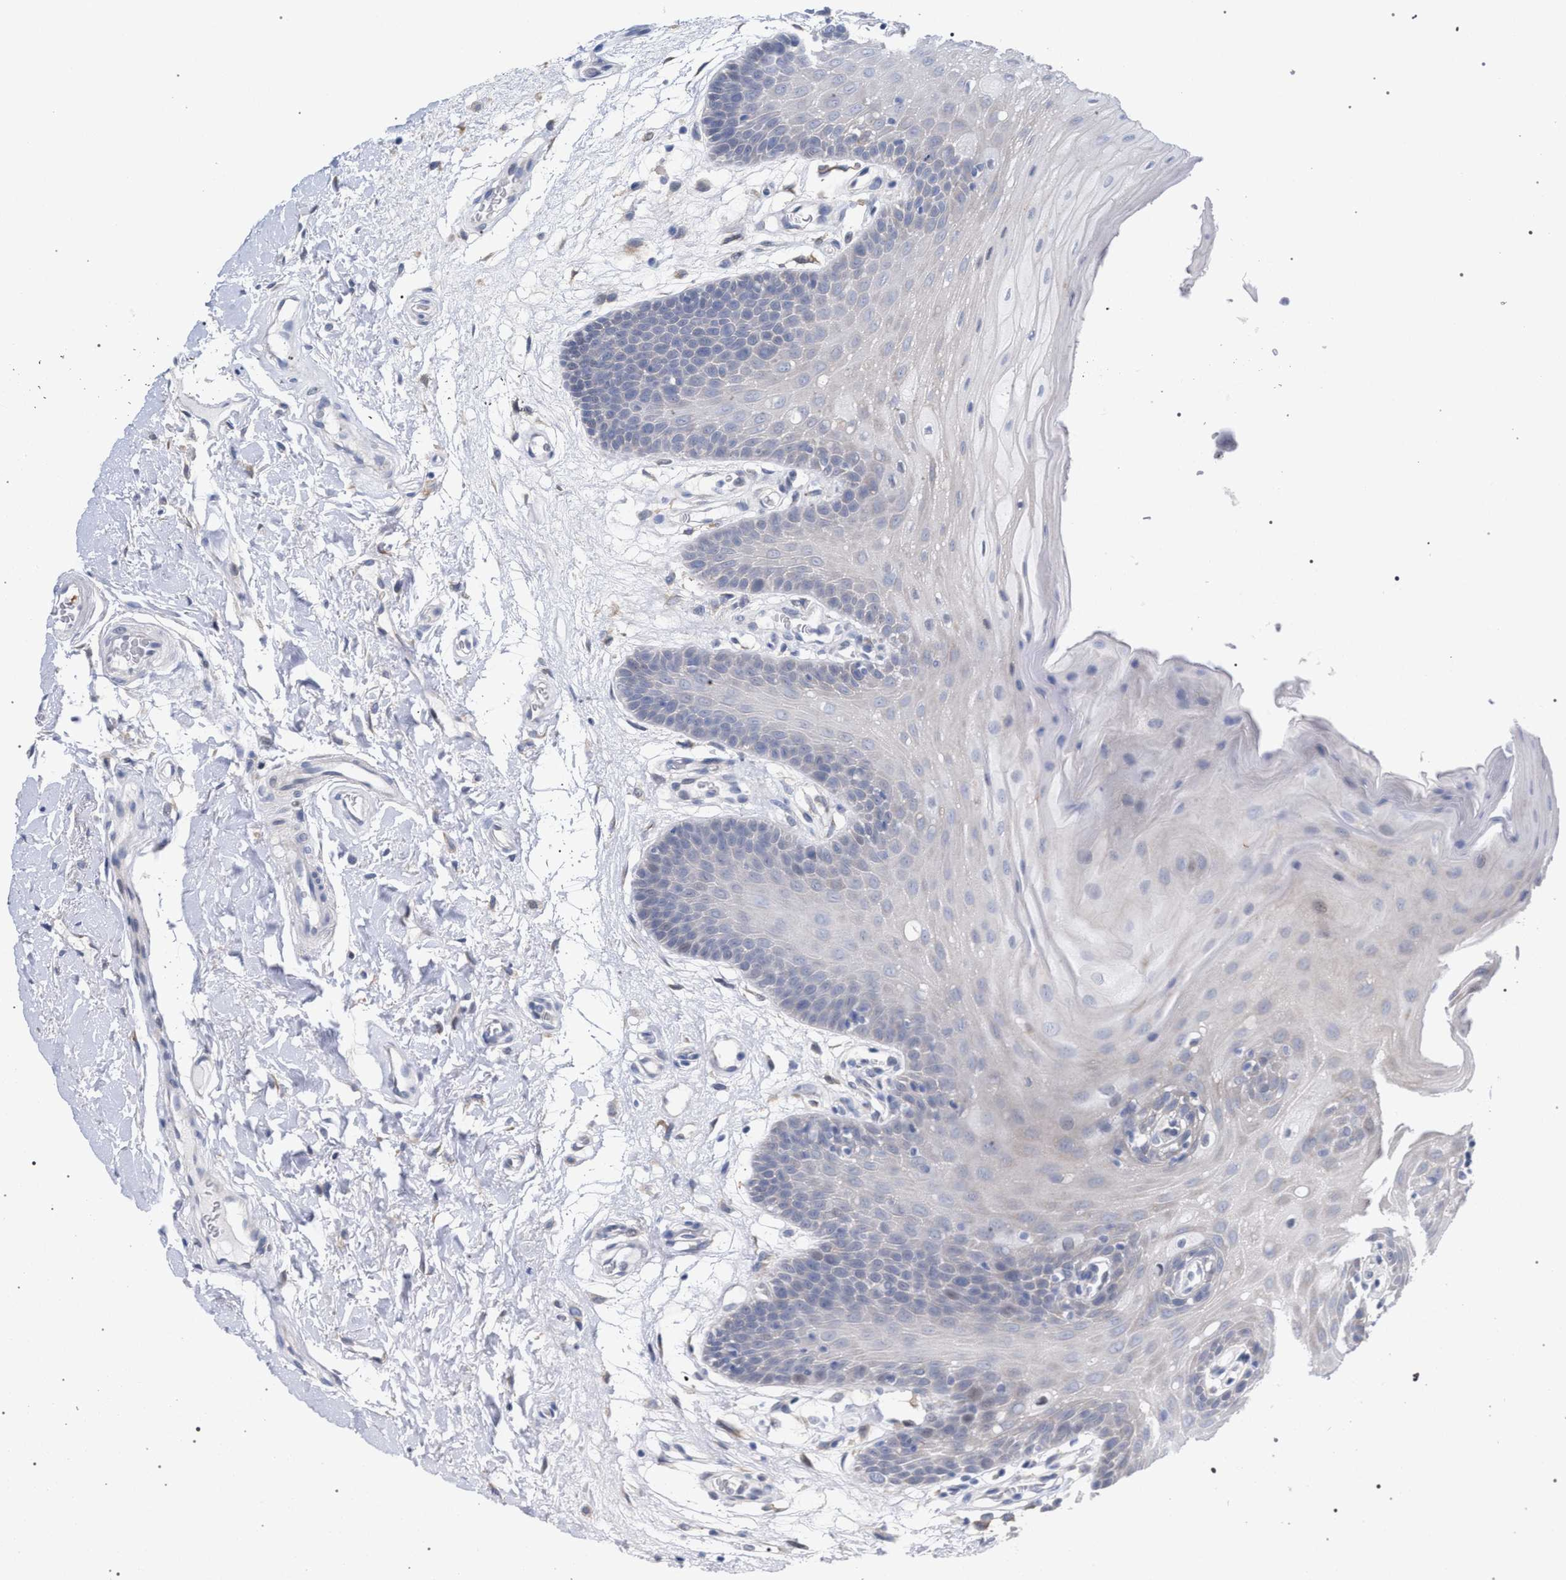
{"staining": {"intensity": "negative", "quantity": "none", "location": "none"}, "tissue": "oral mucosa", "cell_type": "Squamous epithelial cells", "image_type": "normal", "snomed": [{"axis": "morphology", "description": "Normal tissue, NOS"}, {"axis": "morphology", "description": "Squamous cell carcinoma, NOS"}, {"axis": "topography", "description": "Oral tissue"}, {"axis": "topography", "description": "Head-Neck"}], "caption": "This is an immunohistochemistry micrograph of benign human oral mucosa. There is no staining in squamous epithelial cells.", "gene": "FHOD3", "patient": {"sex": "male", "age": 71}}